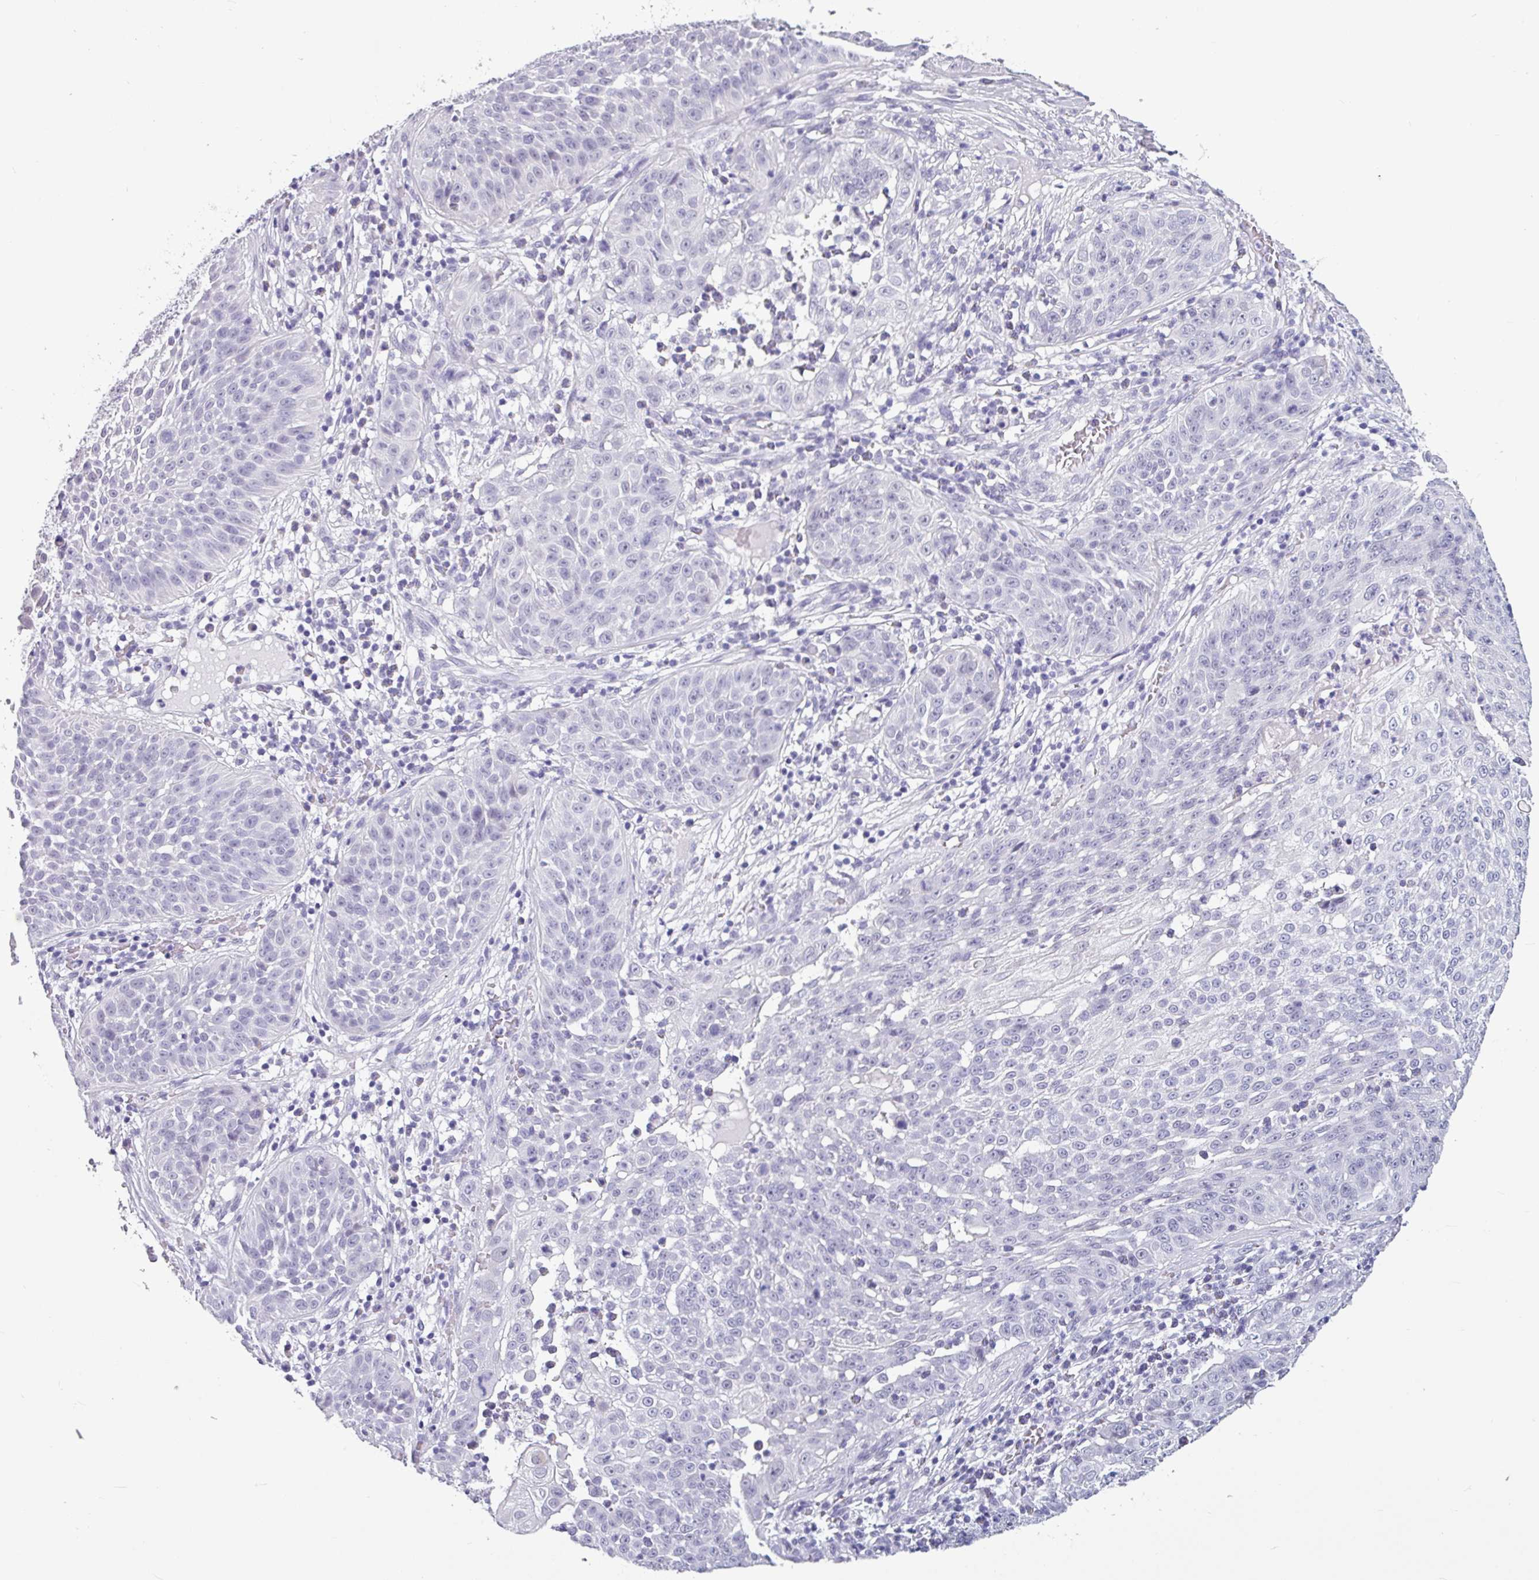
{"staining": {"intensity": "negative", "quantity": "none", "location": "none"}, "tissue": "skin cancer", "cell_type": "Tumor cells", "image_type": "cancer", "snomed": [{"axis": "morphology", "description": "Squamous cell carcinoma, NOS"}, {"axis": "topography", "description": "Skin"}], "caption": "The histopathology image demonstrates no significant positivity in tumor cells of squamous cell carcinoma (skin).", "gene": "SRGAP1", "patient": {"sex": "male", "age": 24}}